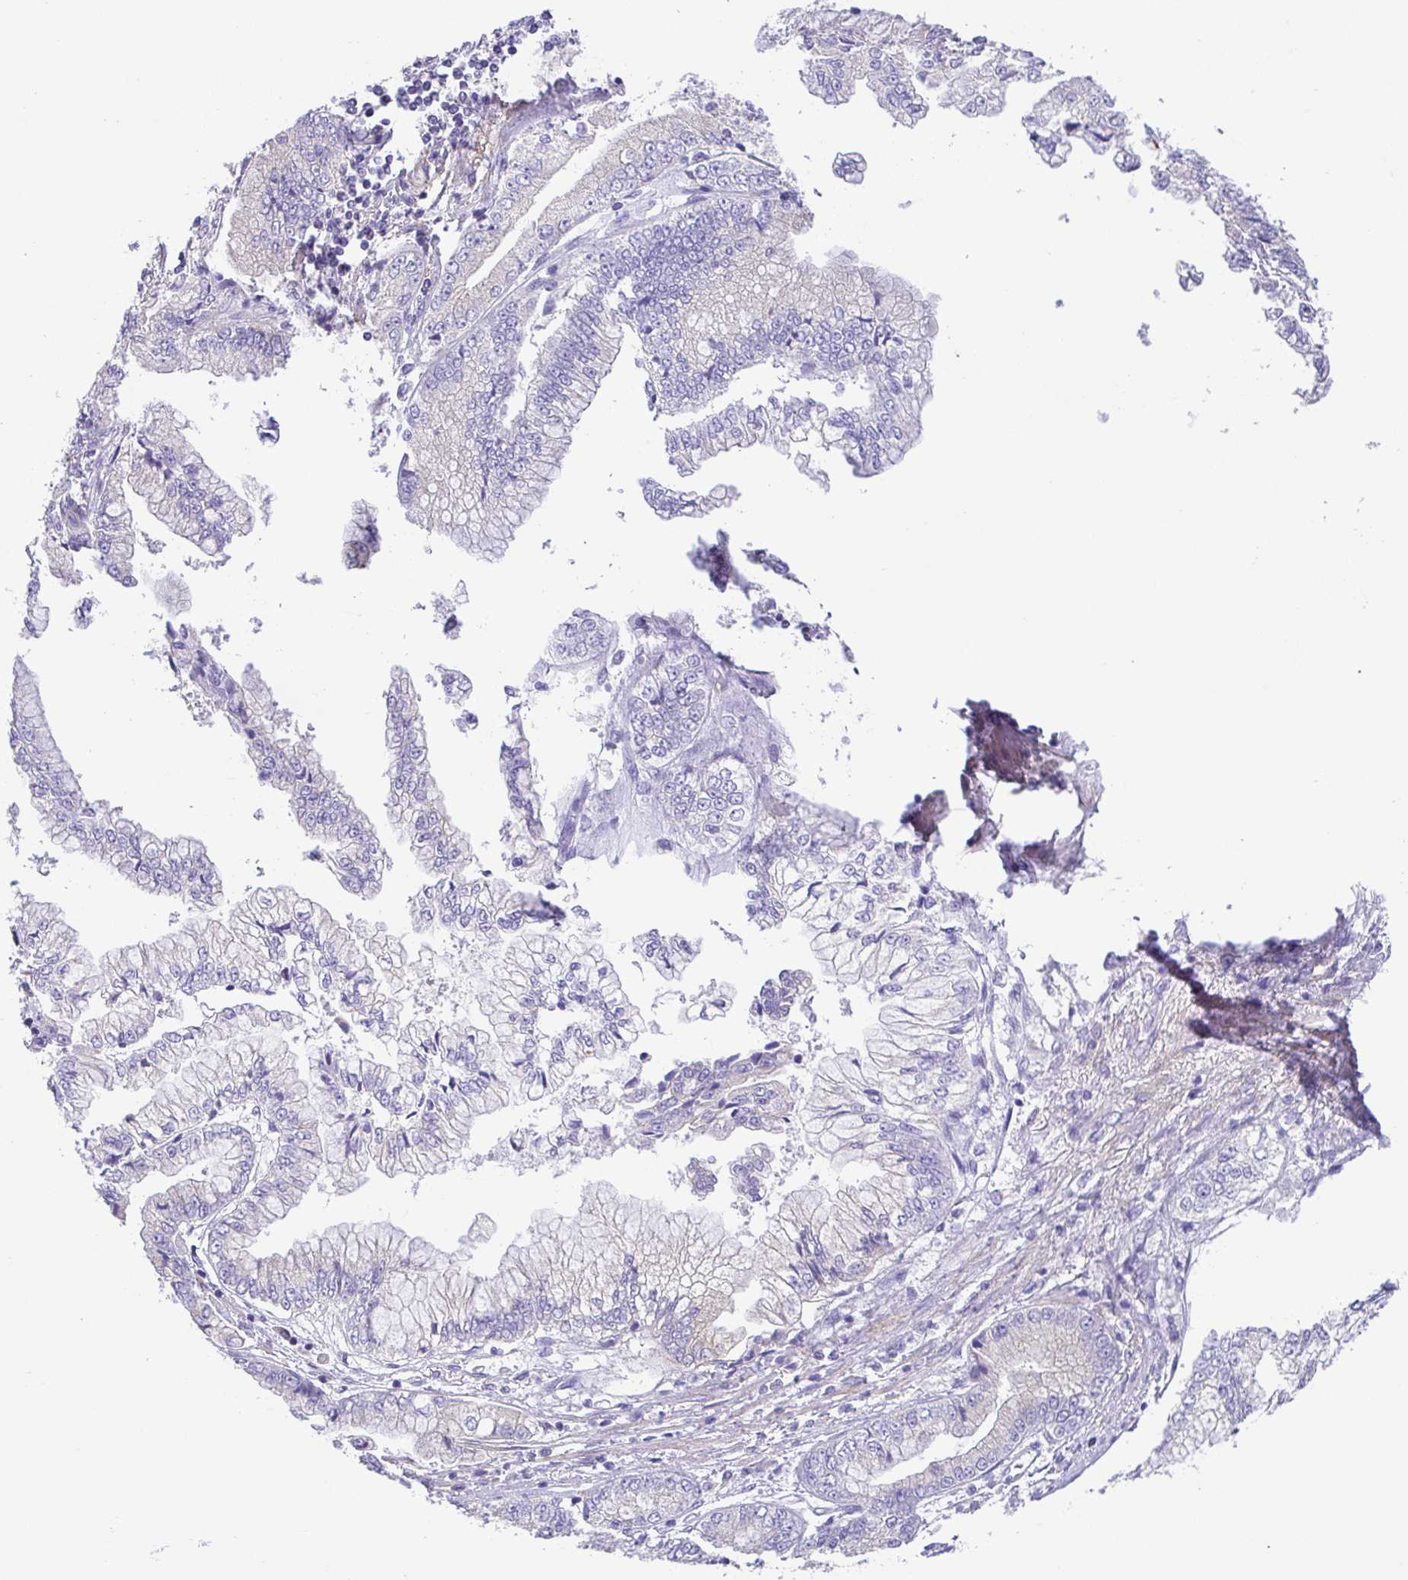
{"staining": {"intensity": "negative", "quantity": "none", "location": "none"}, "tissue": "stomach cancer", "cell_type": "Tumor cells", "image_type": "cancer", "snomed": [{"axis": "morphology", "description": "Adenocarcinoma, NOS"}, {"axis": "topography", "description": "Stomach, upper"}], "caption": "There is no significant staining in tumor cells of stomach cancer. (IHC, brightfield microscopy, high magnification).", "gene": "SLC13A1", "patient": {"sex": "female", "age": 74}}